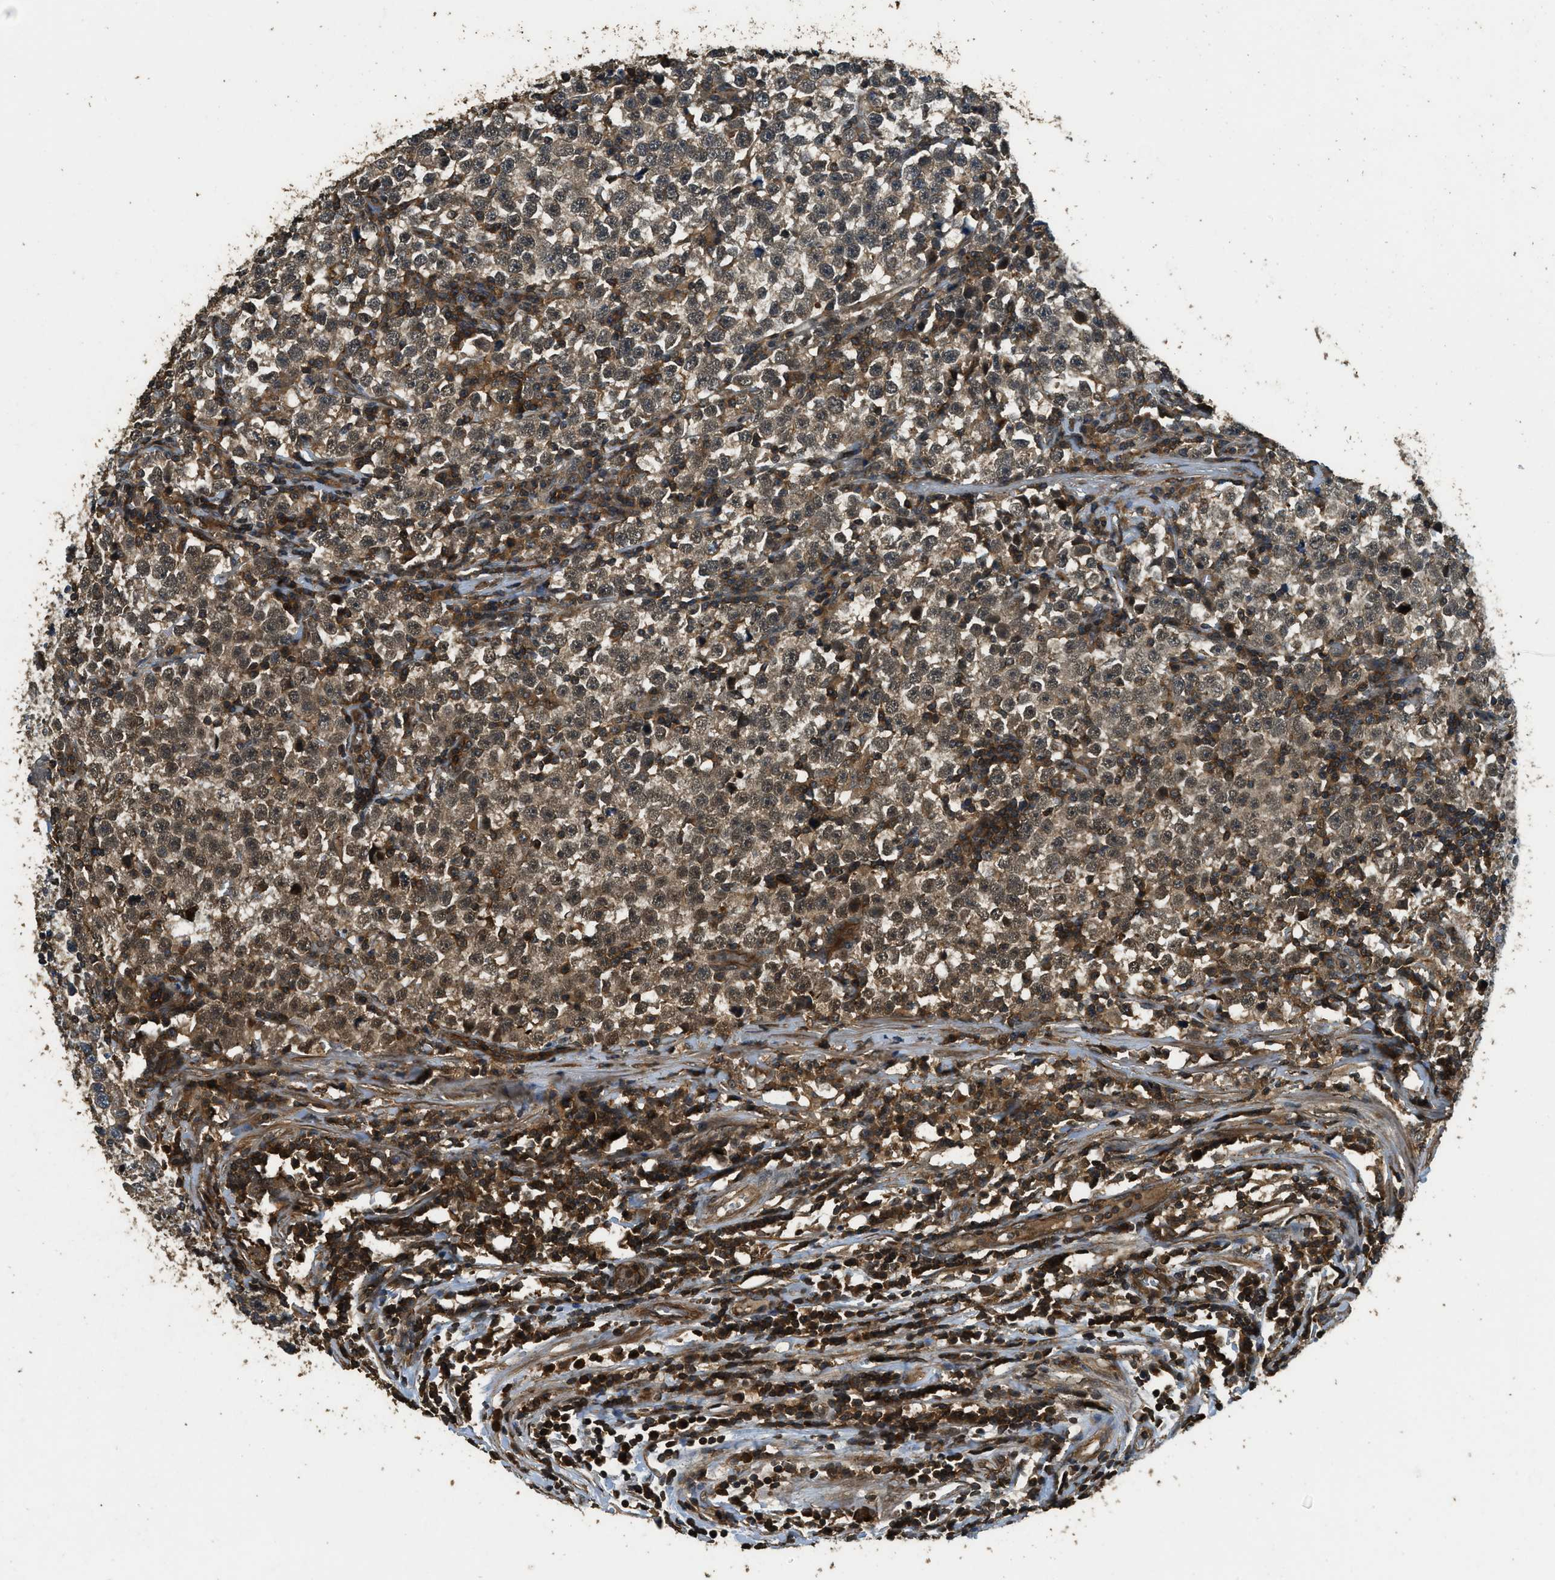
{"staining": {"intensity": "moderate", "quantity": ">75%", "location": "cytoplasmic/membranous,nuclear"}, "tissue": "testis cancer", "cell_type": "Tumor cells", "image_type": "cancer", "snomed": [{"axis": "morphology", "description": "Seminoma, NOS"}, {"axis": "topography", "description": "Testis"}], "caption": "Testis cancer (seminoma) was stained to show a protein in brown. There is medium levels of moderate cytoplasmic/membranous and nuclear staining in about >75% of tumor cells.", "gene": "PPP6R3", "patient": {"sex": "male", "age": 43}}